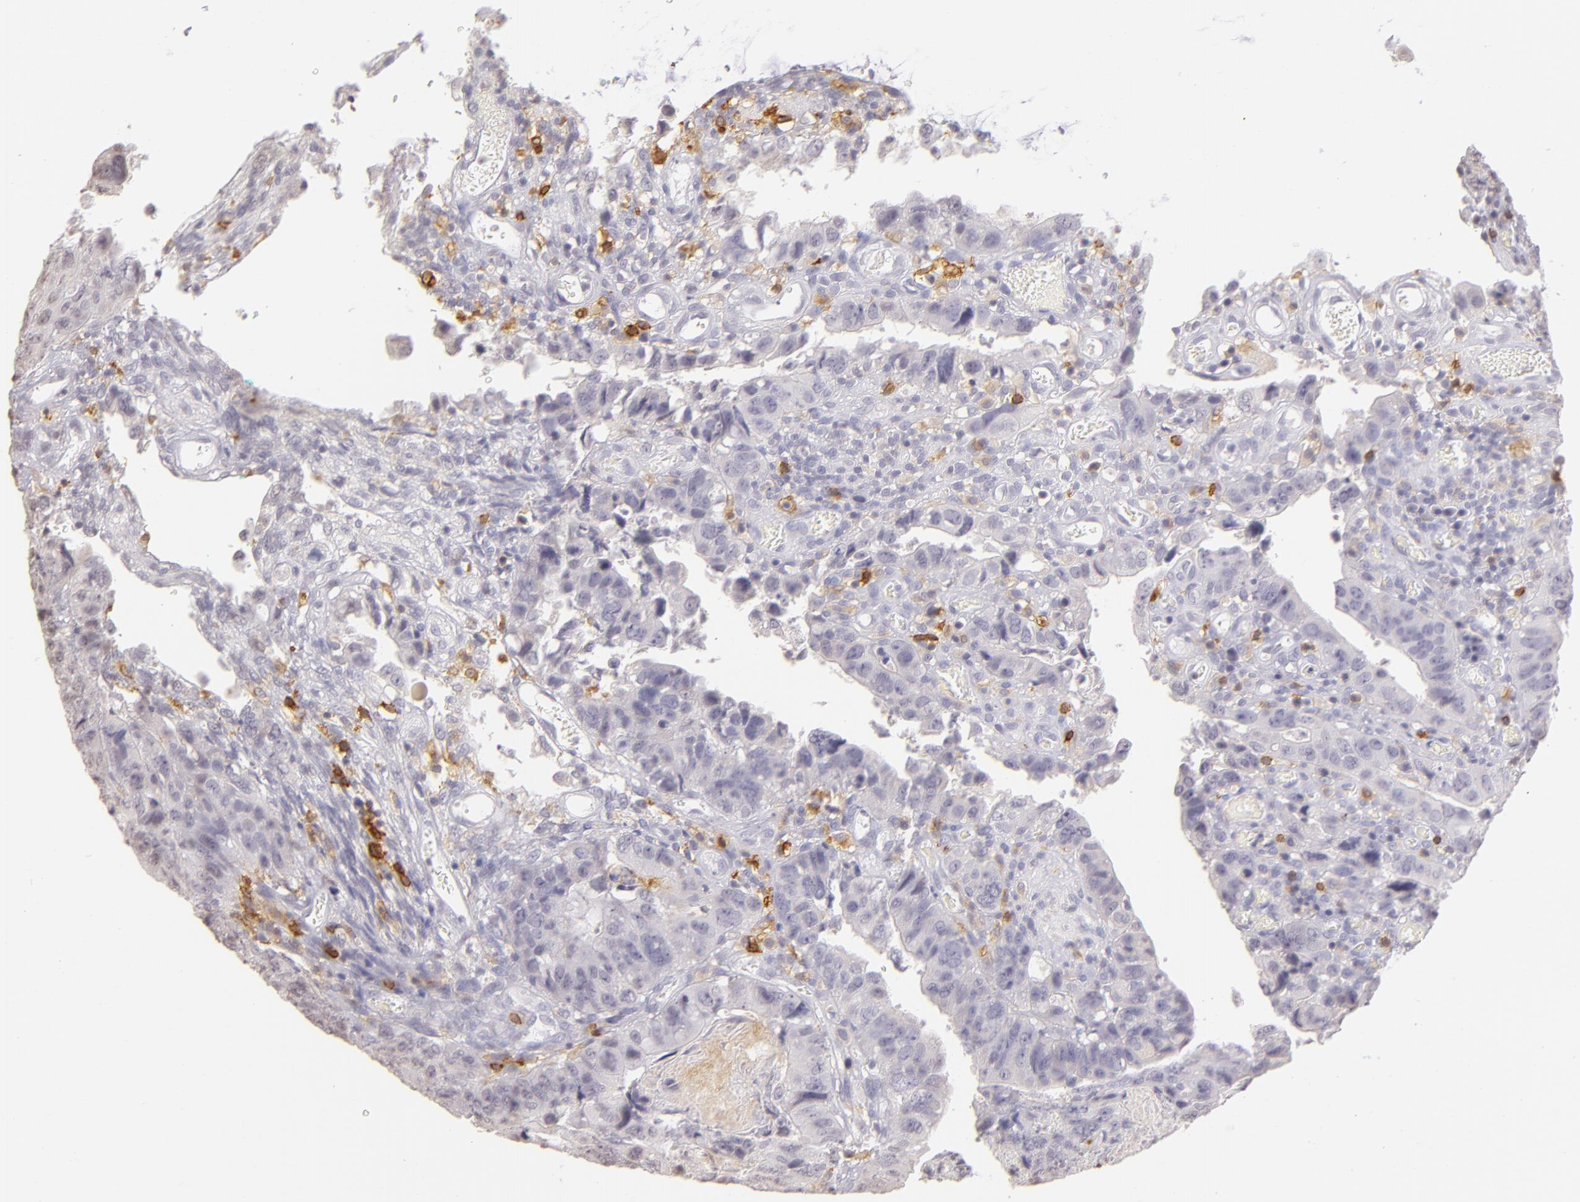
{"staining": {"intensity": "negative", "quantity": "none", "location": "none"}, "tissue": "colorectal cancer", "cell_type": "Tumor cells", "image_type": "cancer", "snomed": [{"axis": "morphology", "description": "Adenocarcinoma, NOS"}, {"axis": "topography", "description": "Rectum"}], "caption": "DAB (3,3'-diaminobenzidine) immunohistochemical staining of human colorectal cancer (adenocarcinoma) demonstrates no significant expression in tumor cells. (Stains: DAB (3,3'-diaminobenzidine) IHC with hematoxylin counter stain, Microscopy: brightfield microscopy at high magnification).", "gene": "IL2RA", "patient": {"sex": "female", "age": 82}}